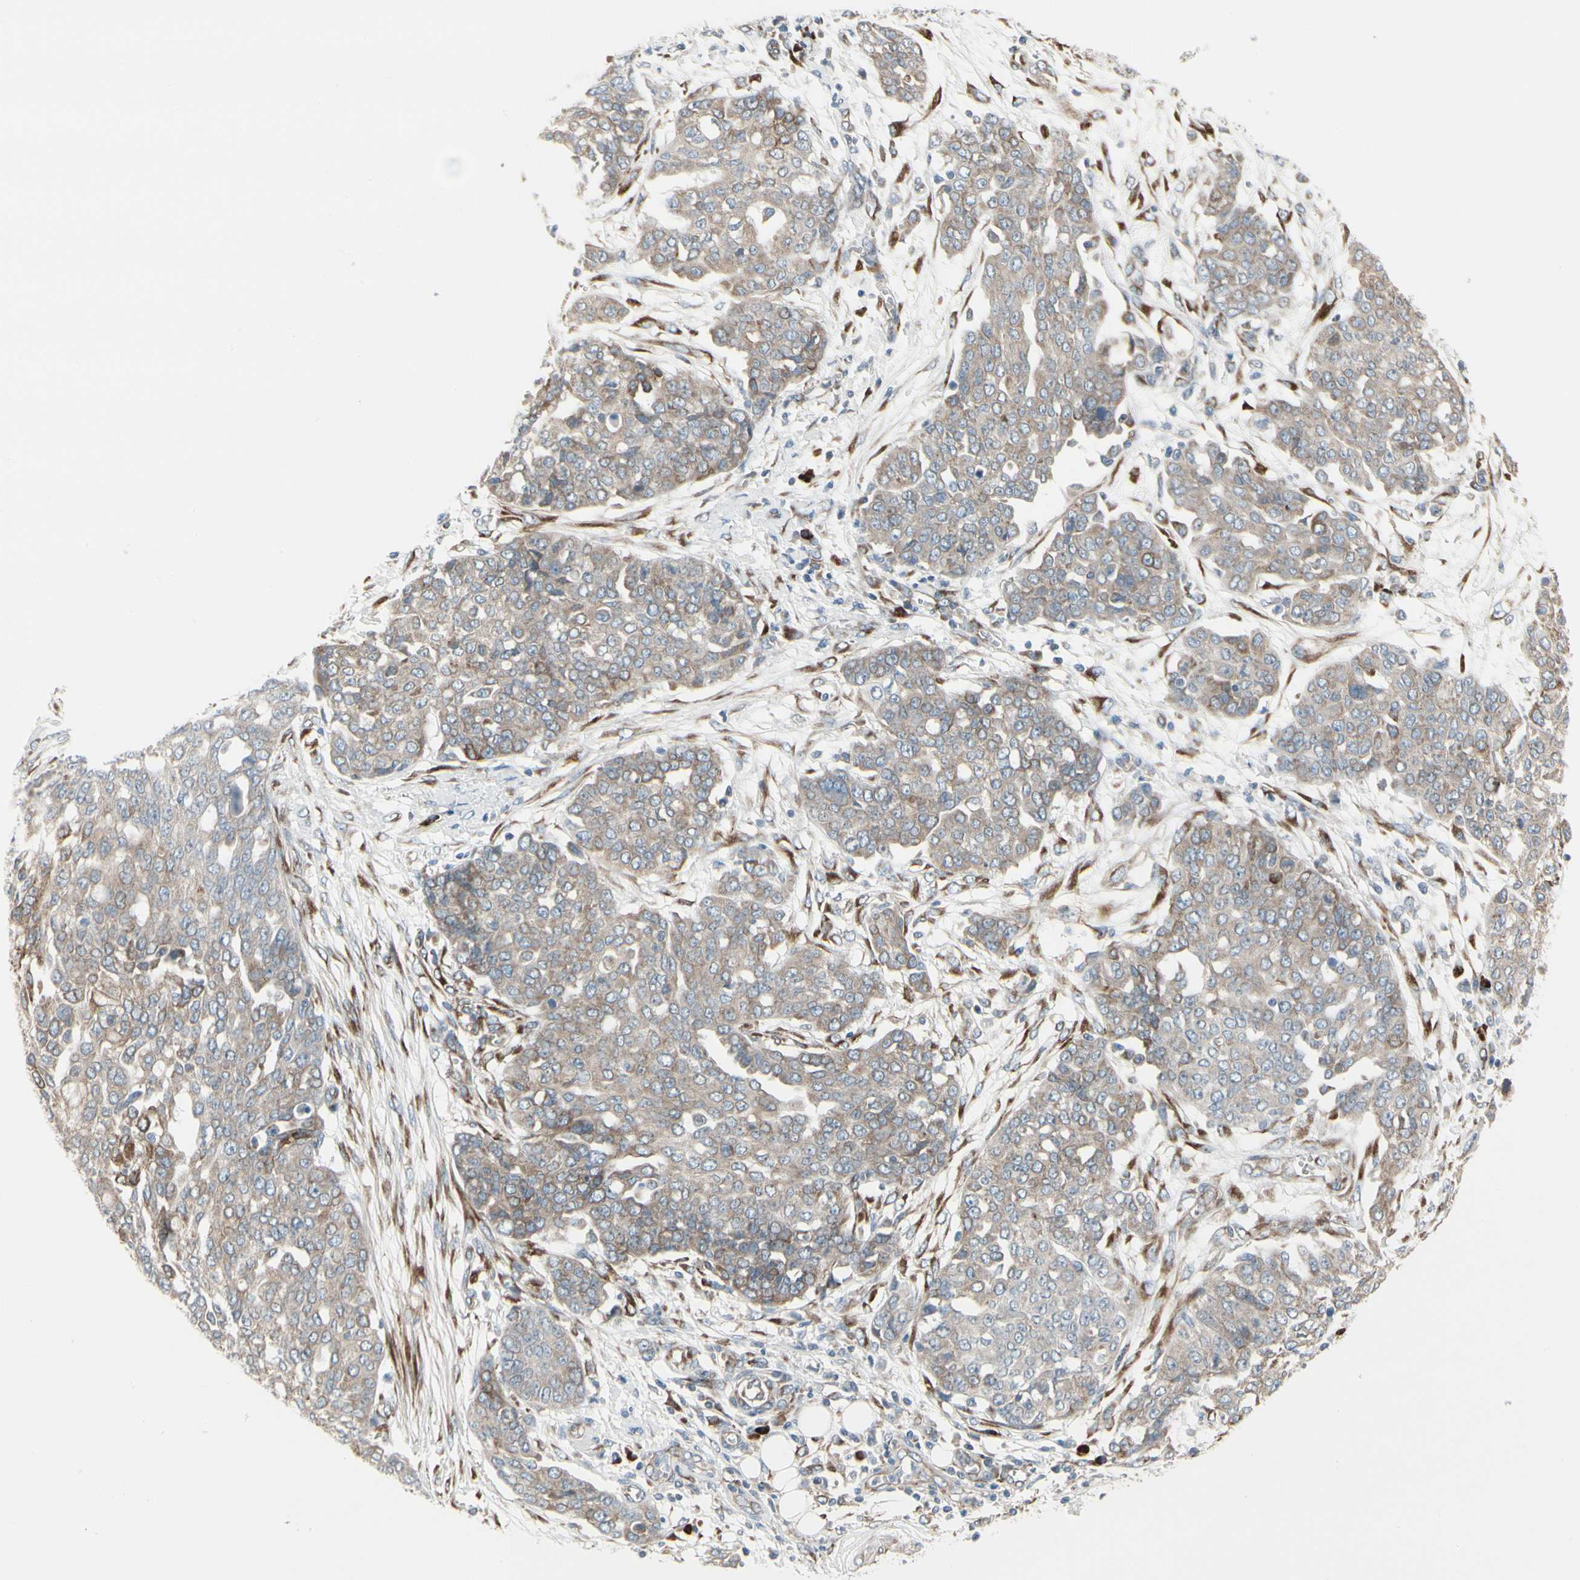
{"staining": {"intensity": "weak", "quantity": ">75%", "location": "cytoplasmic/membranous"}, "tissue": "ovarian cancer", "cell_type": "Tumor cells", "image_type": "cancer", "snomed": [{"axis": "morphology", "description": "Cystadenocarcinoma, serous, NOS"}, {"axis": "topography", "description": "Soft tissue"}, {"axis": "topography", "description": "Ovary"}], "caption": "Ovarian cancer stained with IHC reveals weak cytoplasmic/membranous staining in approximately >75% of tumor cells.", "gene": "FNDC3A", "patient": {"sex": "female", "age": 57}}